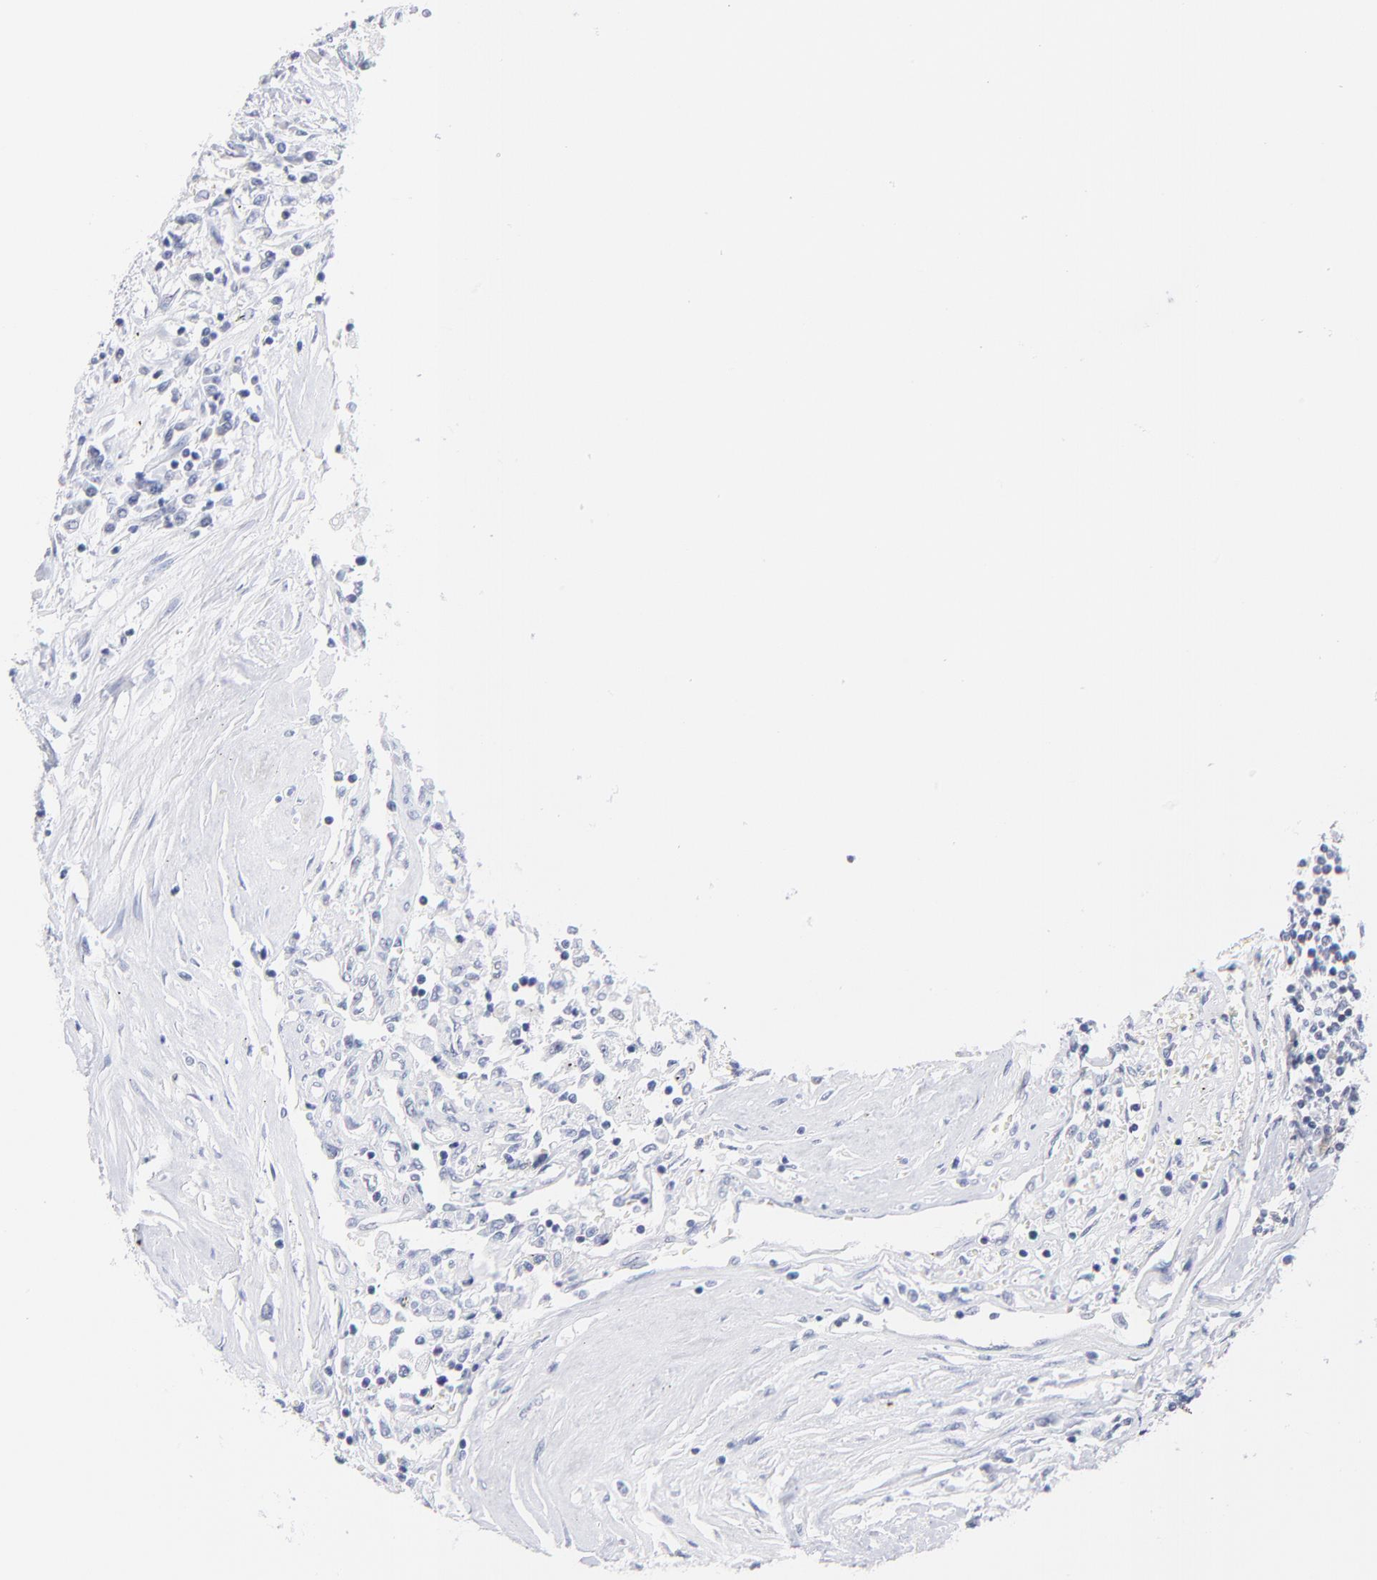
{"staining": {"intensity": "negative", "quantity": "none", "location": "none"}, "tissue": "renal cancer", "cell_type": "Tumor cells", "image_type": "cancer", "snomed": [{"axis": "morphology", "description": "Normal tissue, NOS"}, {"axis": "morphology", "description": "Adenocarcinoma, NOS"}, {"axis": "topography", "description": "Kidney"}], "caption": "The image demonstrates no staining of tumor cells in renal adenocarcinoma. (Stains: DAB immunohistochemistry (IHC) with hematoxylin counter stain, Microscopy: brightfield microscopy at high magnification).", "gene": "ZNF74", "patient": {"sex": "male", "age": 71}}